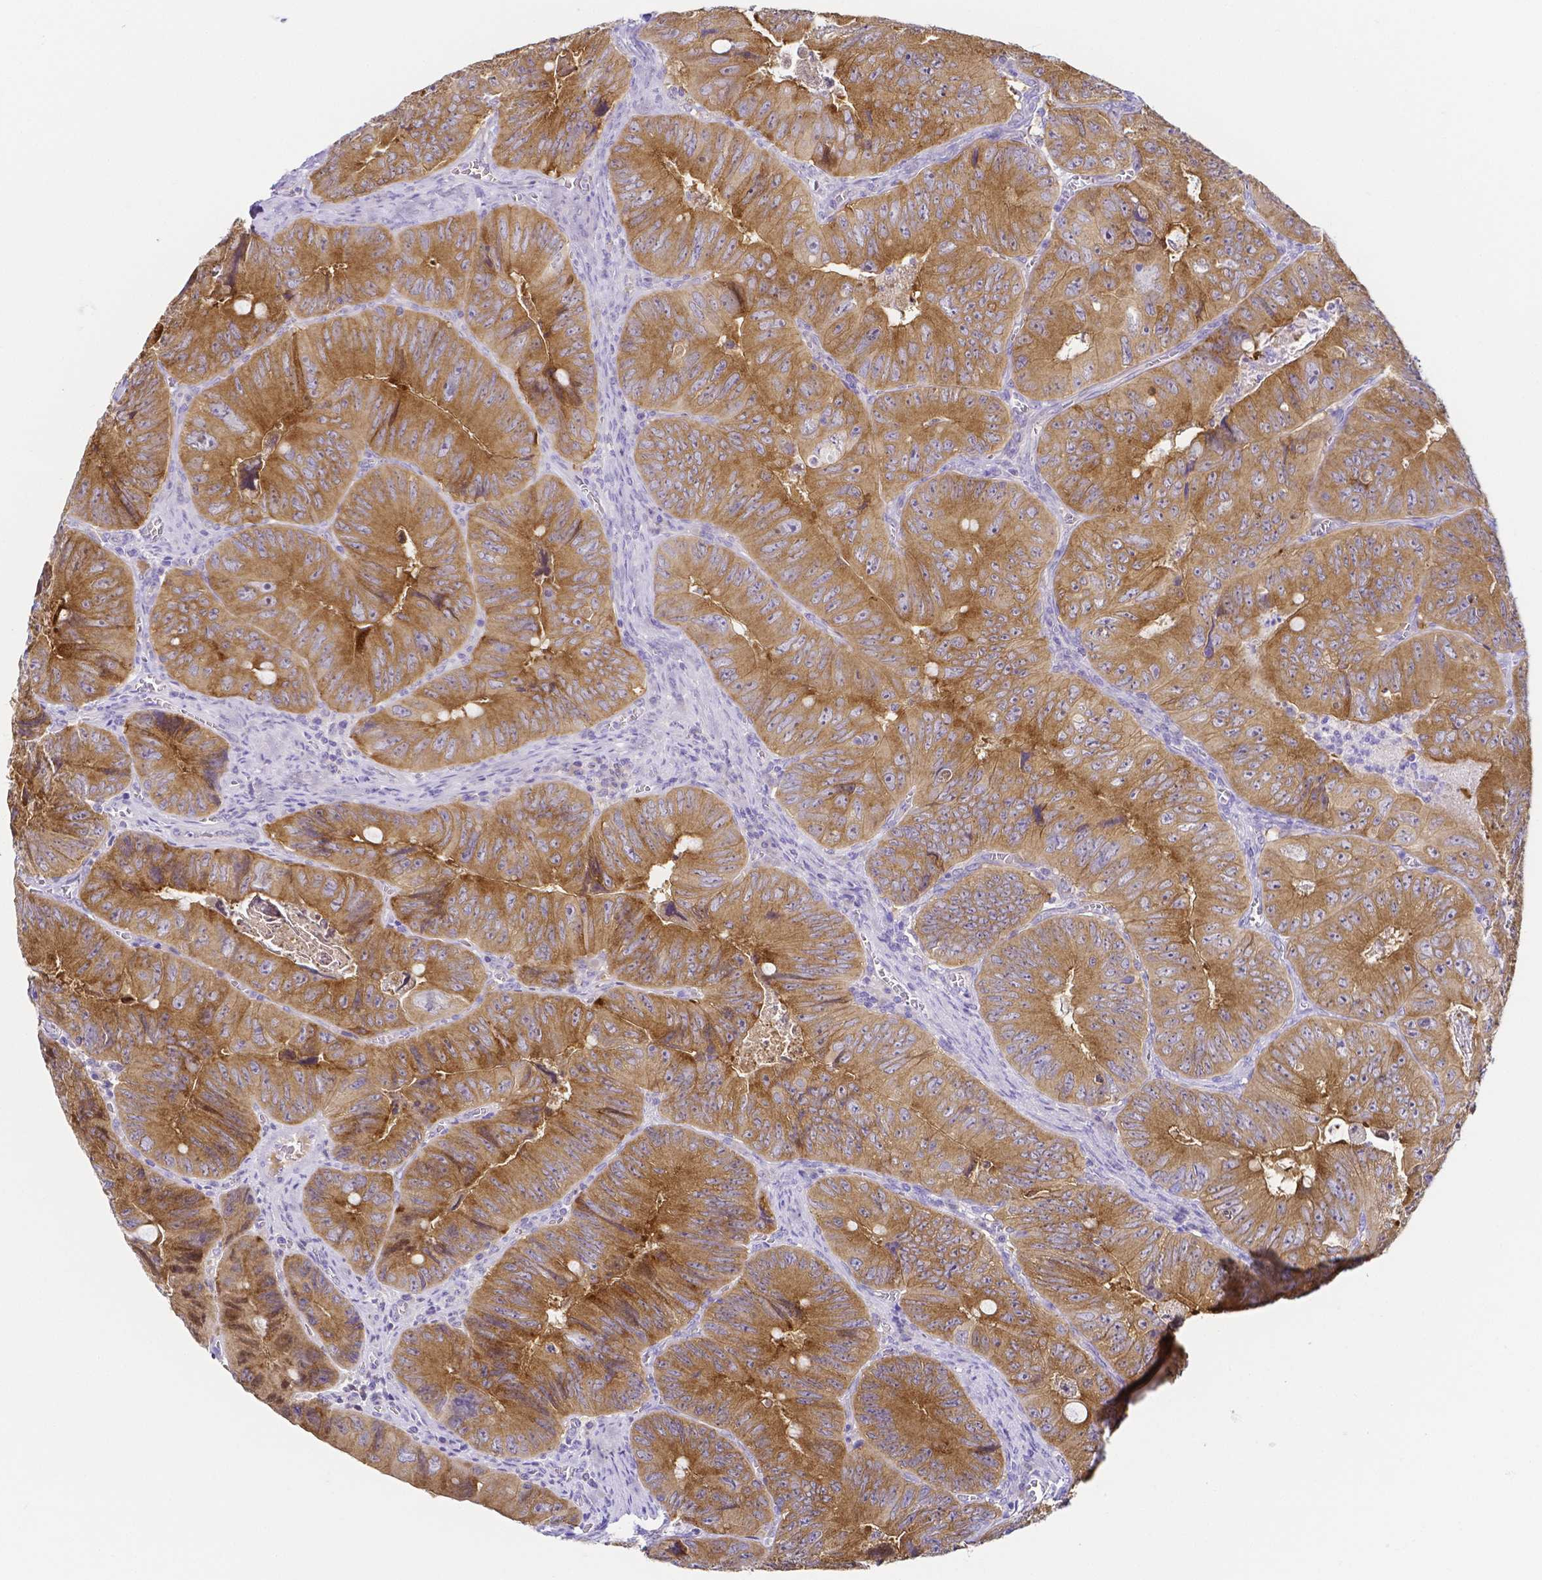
{"staining": {"intensity": "moderate", "quantity": ">75%", "location": "cytoplasmic/membranous"}, "tissue": "colorectal cancer", "cell_type": "Tumor cells", "image_type": "cancer", "snomed": [{"axis": "morphology", "description": "Adenocarcinoma, NOS"}, {"axis": "topography", "description": "Colon"}], "caption": "The histopathology image demonstrates immunohistochemical staining of colorectal adenocarcinoma. There is moderate cytoplasmic/membranous positivity is identified in approximately >75% of tumor cells.", "gene": "PKP3", "patient": {"sex": "female", "age": 84}}